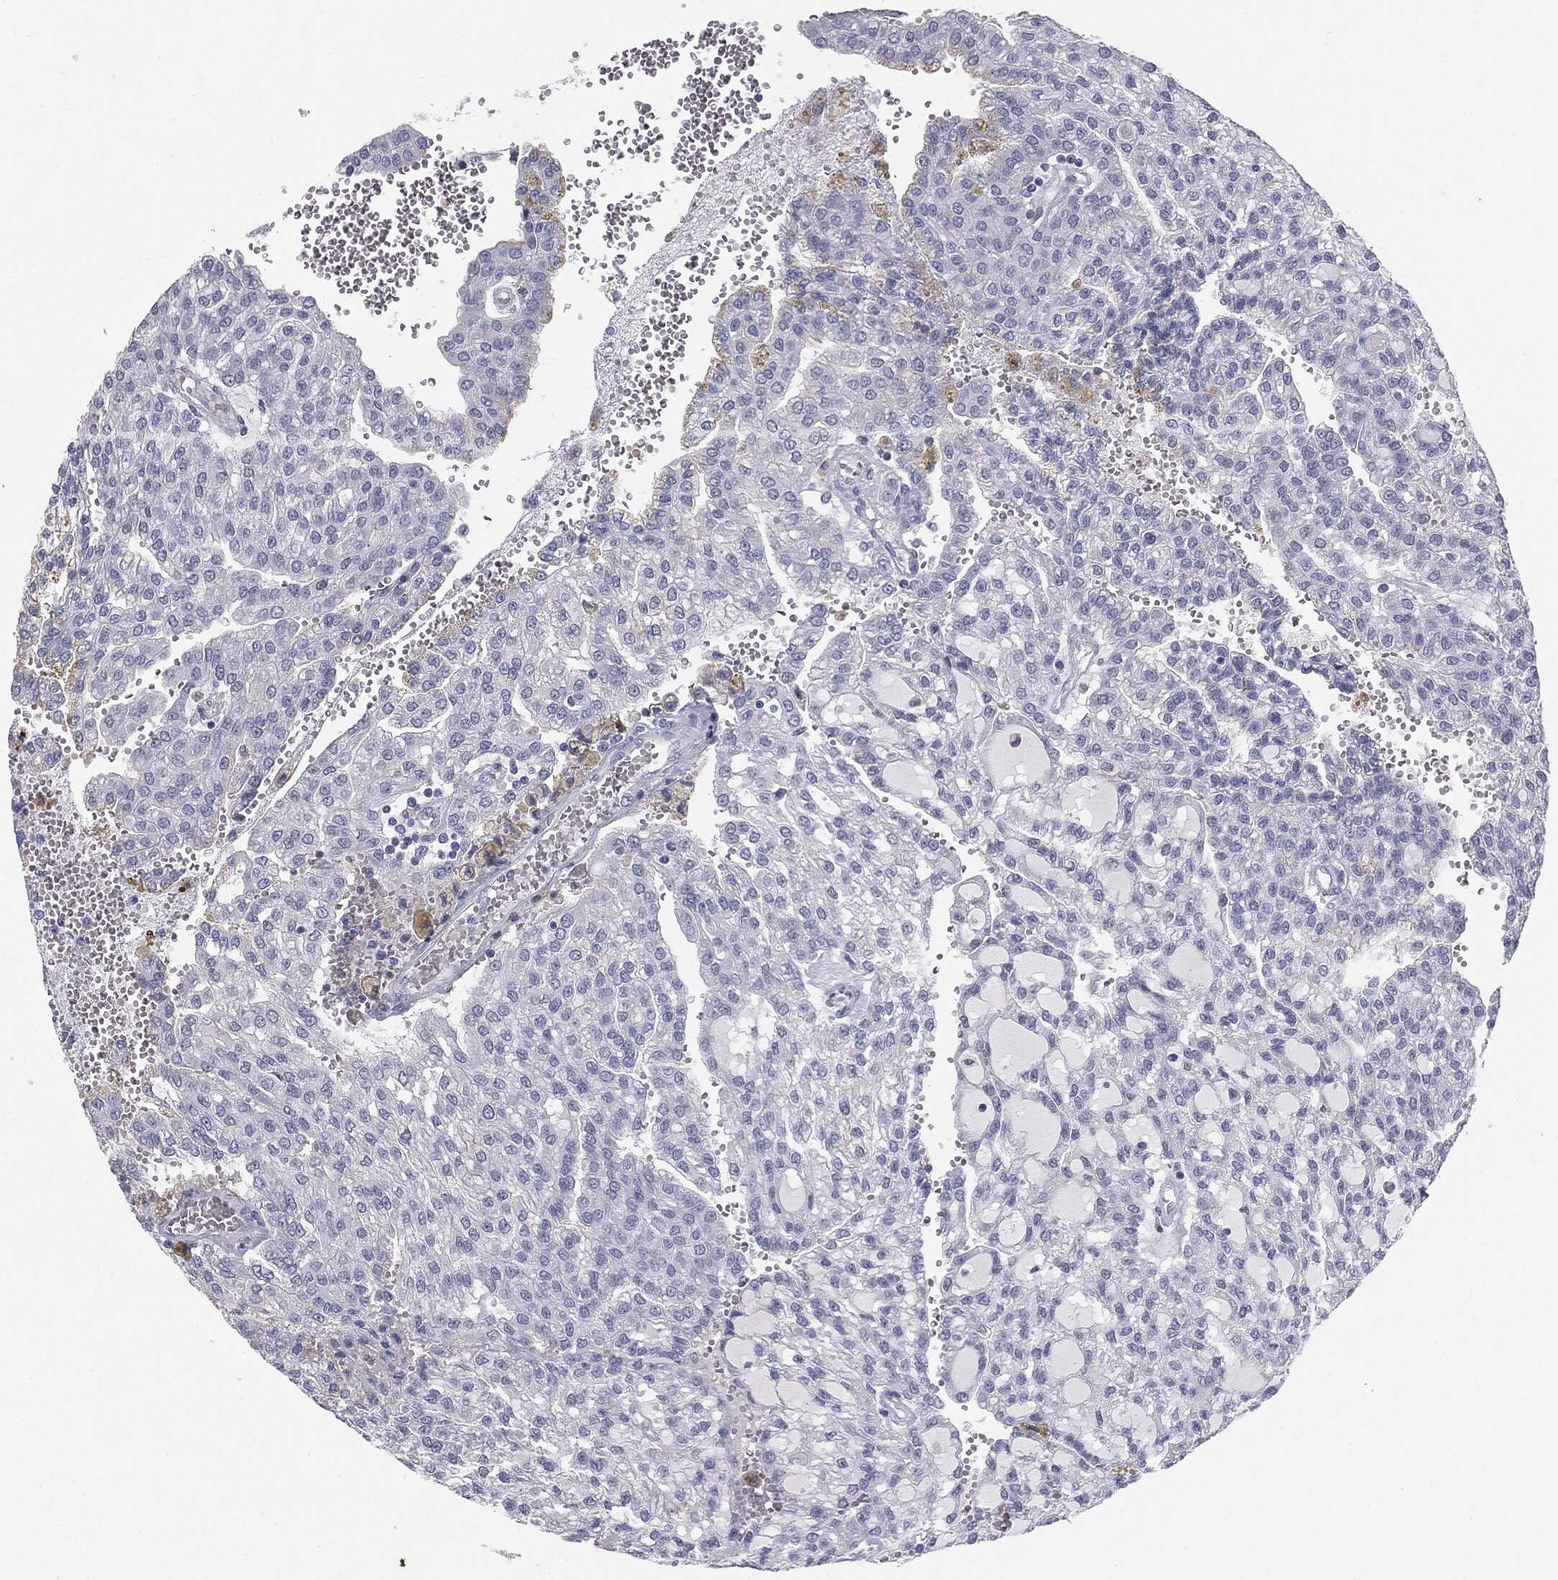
{"staining": {"intensity": "negative", "quantity": "none", "location": "none"}, "tissue": "renal cancer", "cell_type": "Tumor cells", "image_type": "cancer", "snomed": [{"axis": "morphology", "description": "Adenocarcinoma, NOS"}, {"axis": "topography", "description": "Kidney"}], "caption": "The IHC image has no significant staining in tumor cells of adenocarcinoma (renal) tissue. Nuclei are stained in blue.", "gene": "MUC1", "patient": {"sex": "male", "age": 63}}